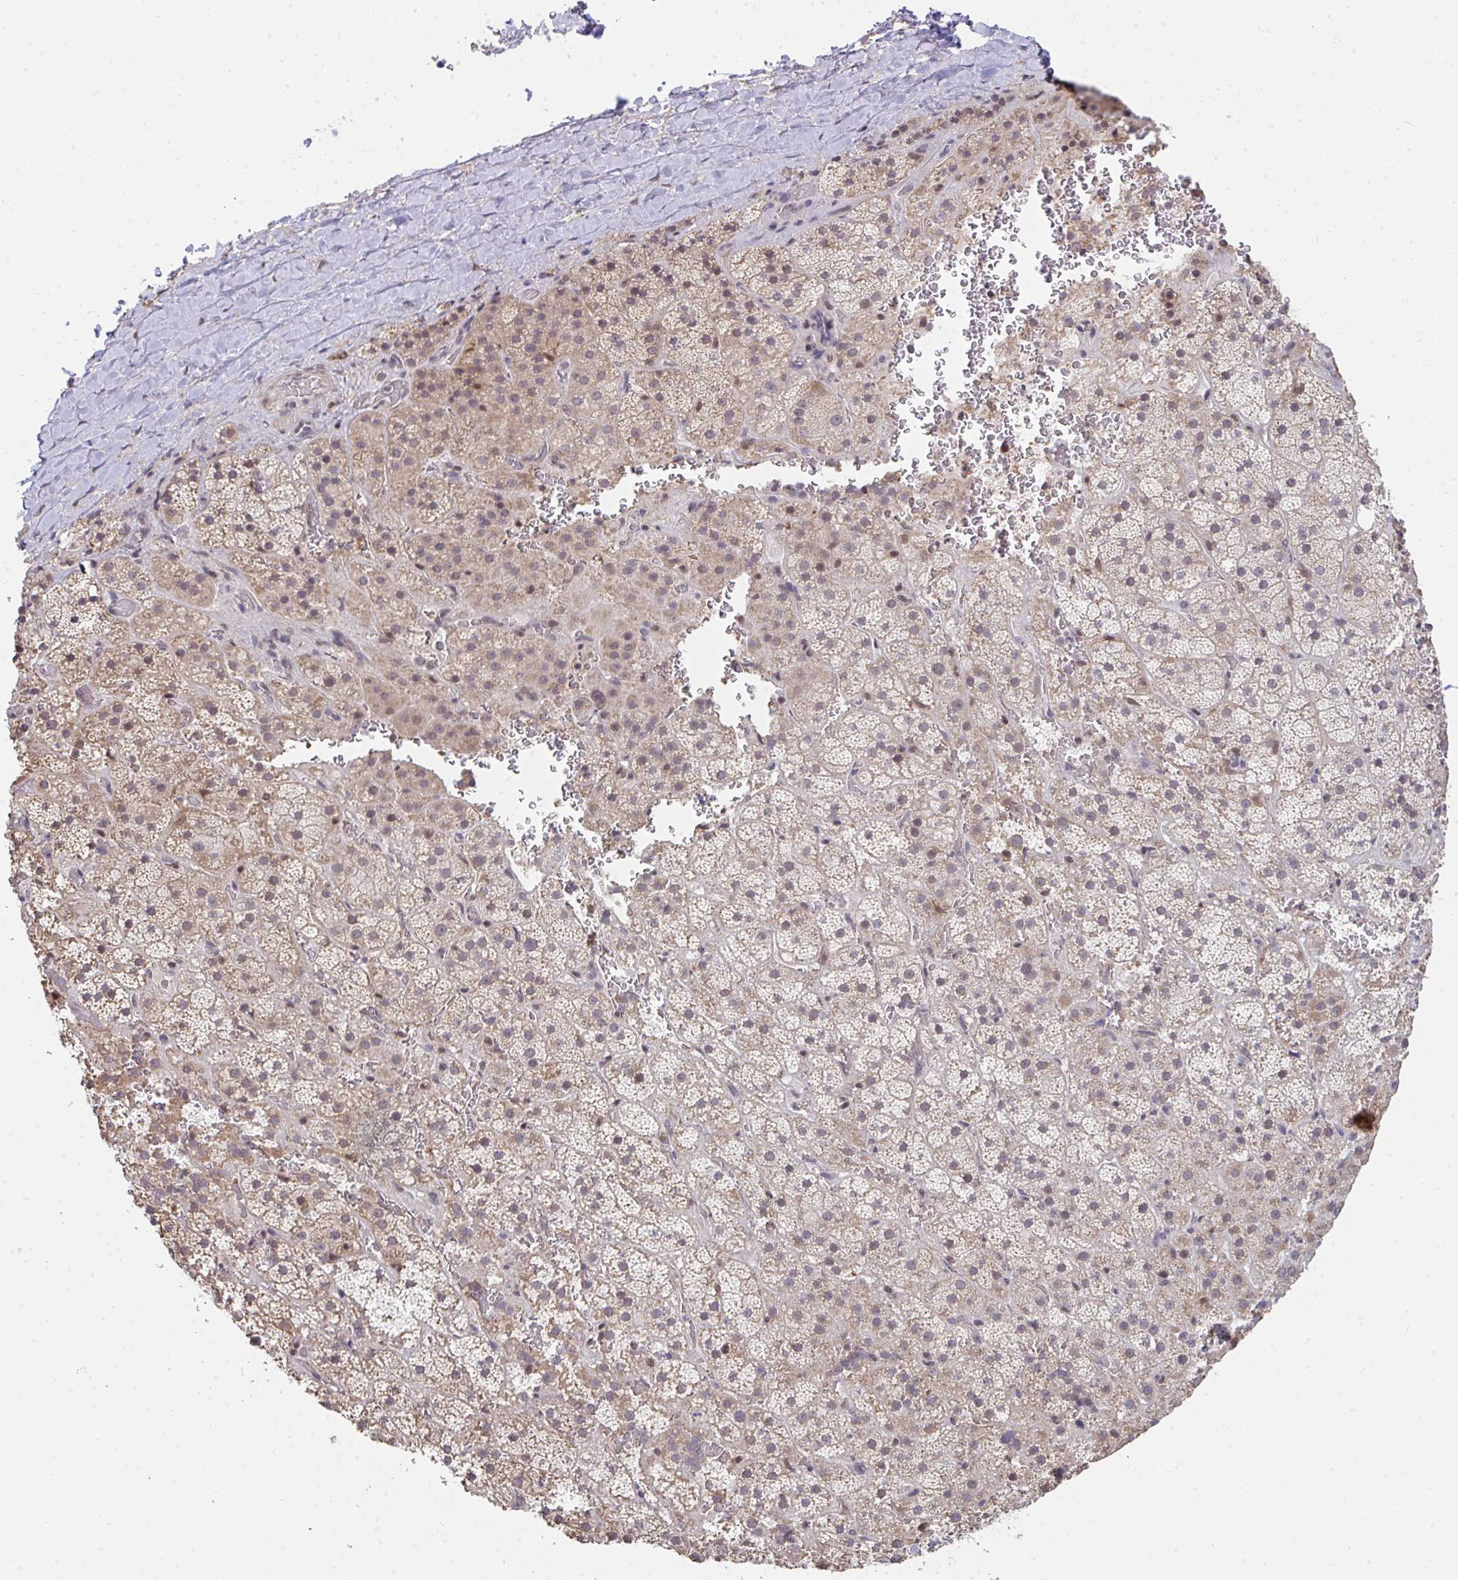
{"staining": {"intensity": "moderate", "quantity": ">75%", "location": "cytoplasmic/membranous,nuclear"}, "tissue": "adrenal gland", "cell_type": "Glandular cells", "image_type": "normal", "snomed": [{"axis": "morphology", "description": "Normal tissue, NOS"}, {"axis": "topography", "description": "Adrenal gland"}], "caption": "Benign adrenal gland was stained to show a protein in brown. There is medium levels of moderate cytoplasmic/membranous,nuclear staining in approximately >75% of glandular cells.", "gene": "SAP30", "patient": {"sex": "male", "age": 57}}